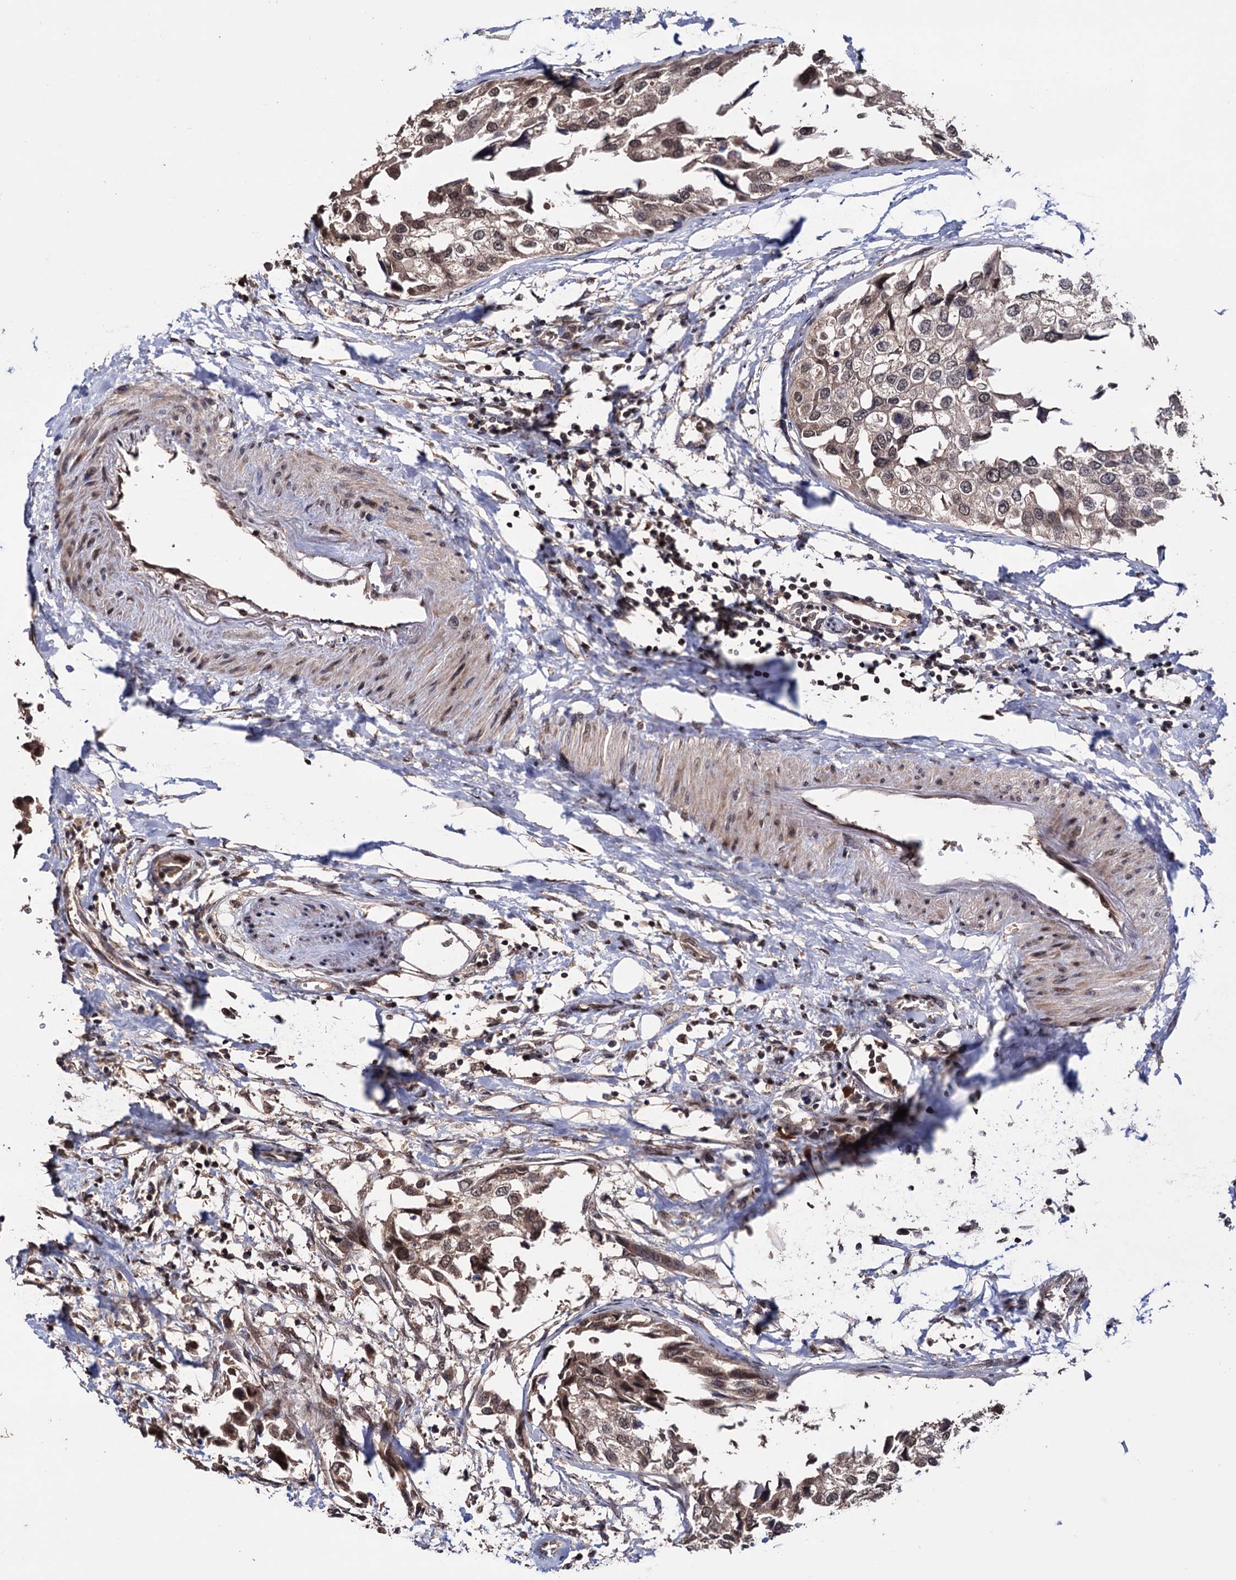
{"staining": {"intensity": "weak", "quantity": ">75%", "location": "cytoplasmic/membranous,nuclear"}, "tissue": "urothelial cancer", "cell_type": "Tumor cells", "image_type": "cancer", "snomed": [{"axis": "morphology", "description": "Urothelial carcinoma, High grade"}, {"axis": "topography", "description": "Urinary bladder"}], "caption": "Brown immunohistochemical staining in human high-grade urothelial carcinoma exhibits weak cytoplasmic/membranous and nuclear expression in approximately >75% of tumor cells.", "gene": "KLF5", "patient": {"sex": "male", "age": 64}}